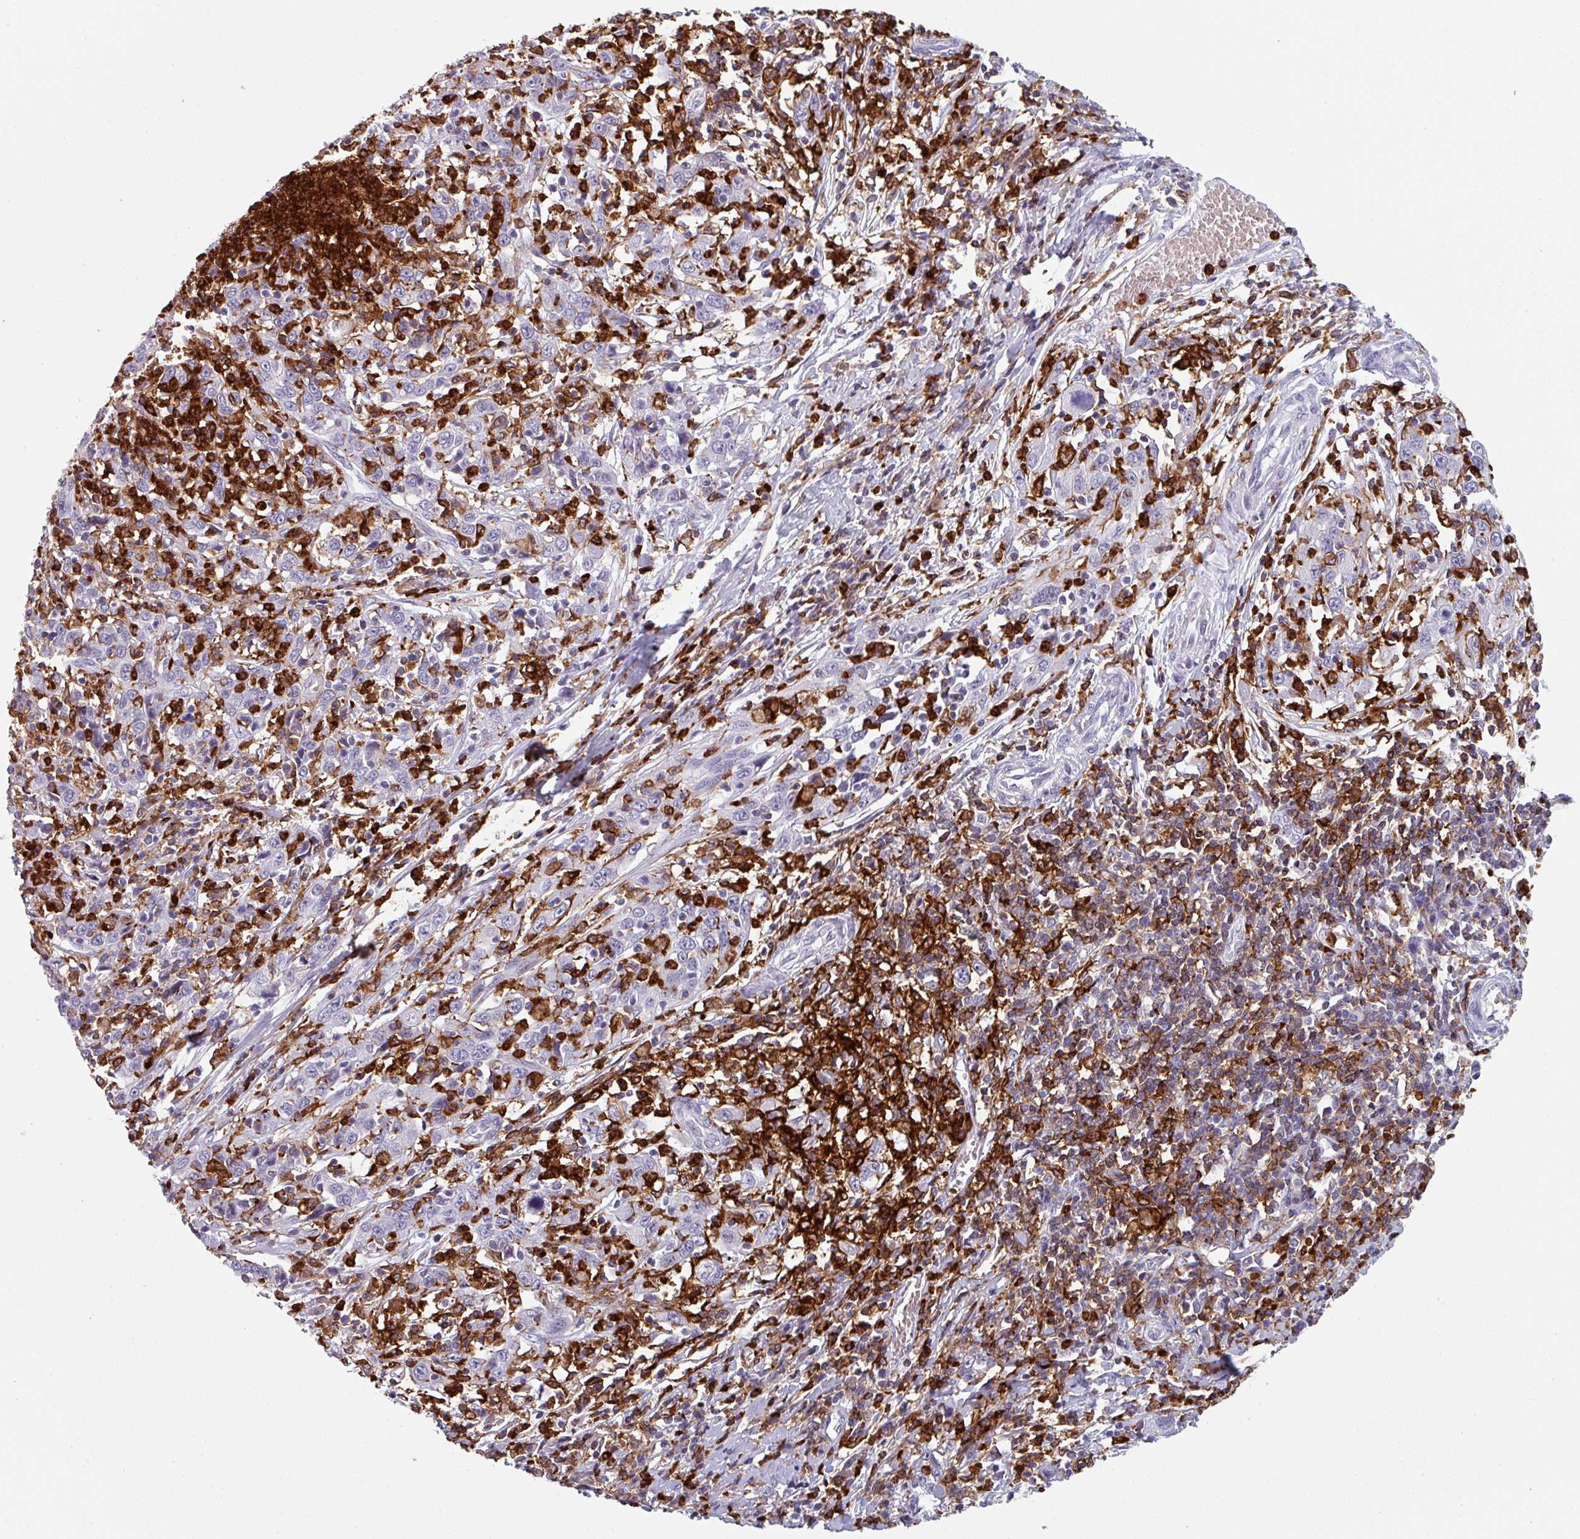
{"staining": {"intensity": "negative", "quantity": "none", "location": "none"}, "tissue": "cervical cancer", "cell_type": "Tumor cells", "image_type": "cancer", "snomed": [{"axis": "morphology", "description": "Squamous cell carcinoma, NOS"}, {"axis": "topography", "description": "Cervix"}], "caption": "Tumor cells show no significant positivity in cervical squamous cell carcinoma.", "gene": "EXOSC5", "patient": {"sex": "female", "age": 46}}